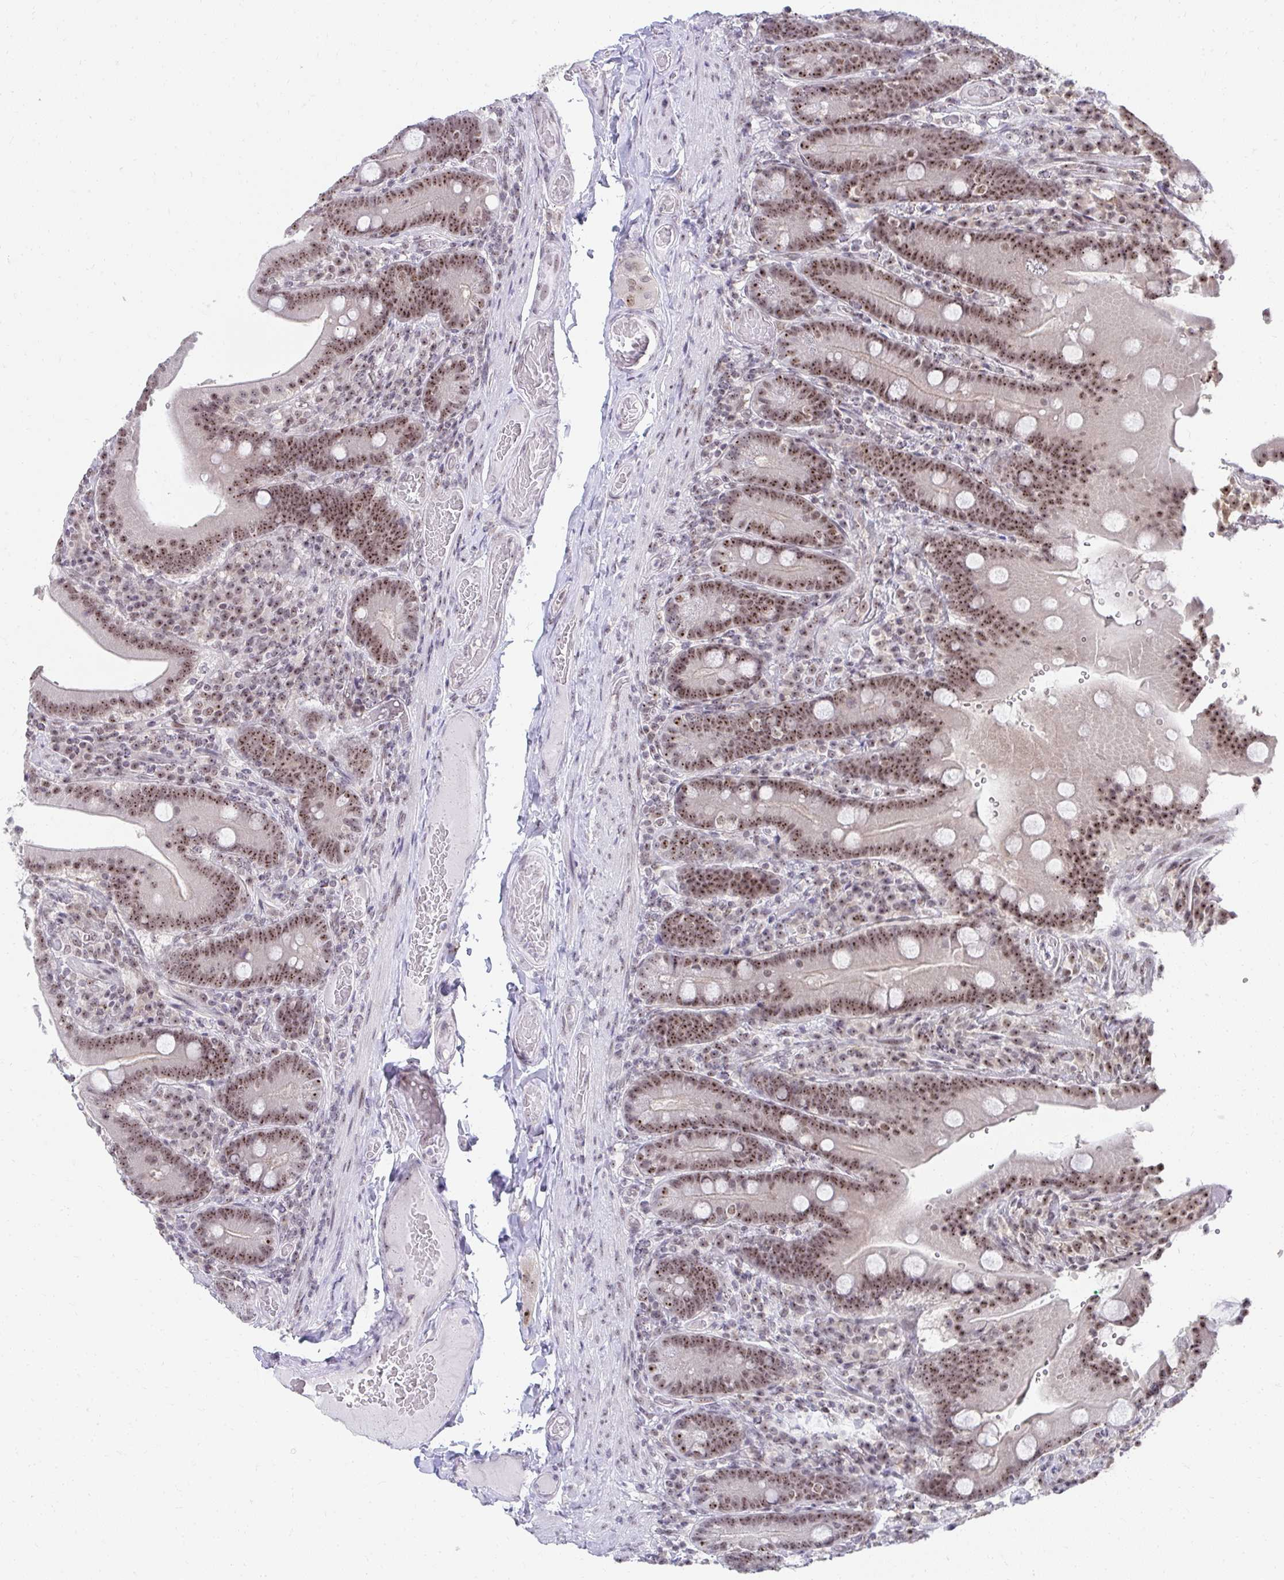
{"staining": {"intensity": "moderate", "quantity": ">75%", "location": "nuclear"}, "tissue": "duodenum", "cell_type": "Glandular cells", "image_type": "normal", "snomed": [{"axis": "morphology", "description": "Normal tissue, NOS"}, {"axis": "topography", "description": "Duodenum"}], "caption": "Protein staining reveals moderate nuclear staining in approximately >75% of glandular cells in benign duodenum. The staining was performed using DAB, with brown indicating positive protein expression. Nuclei are stained blue with hematoxylin.", "gene": "HIRA", "patient": {"sex": "female", "age": 62}}